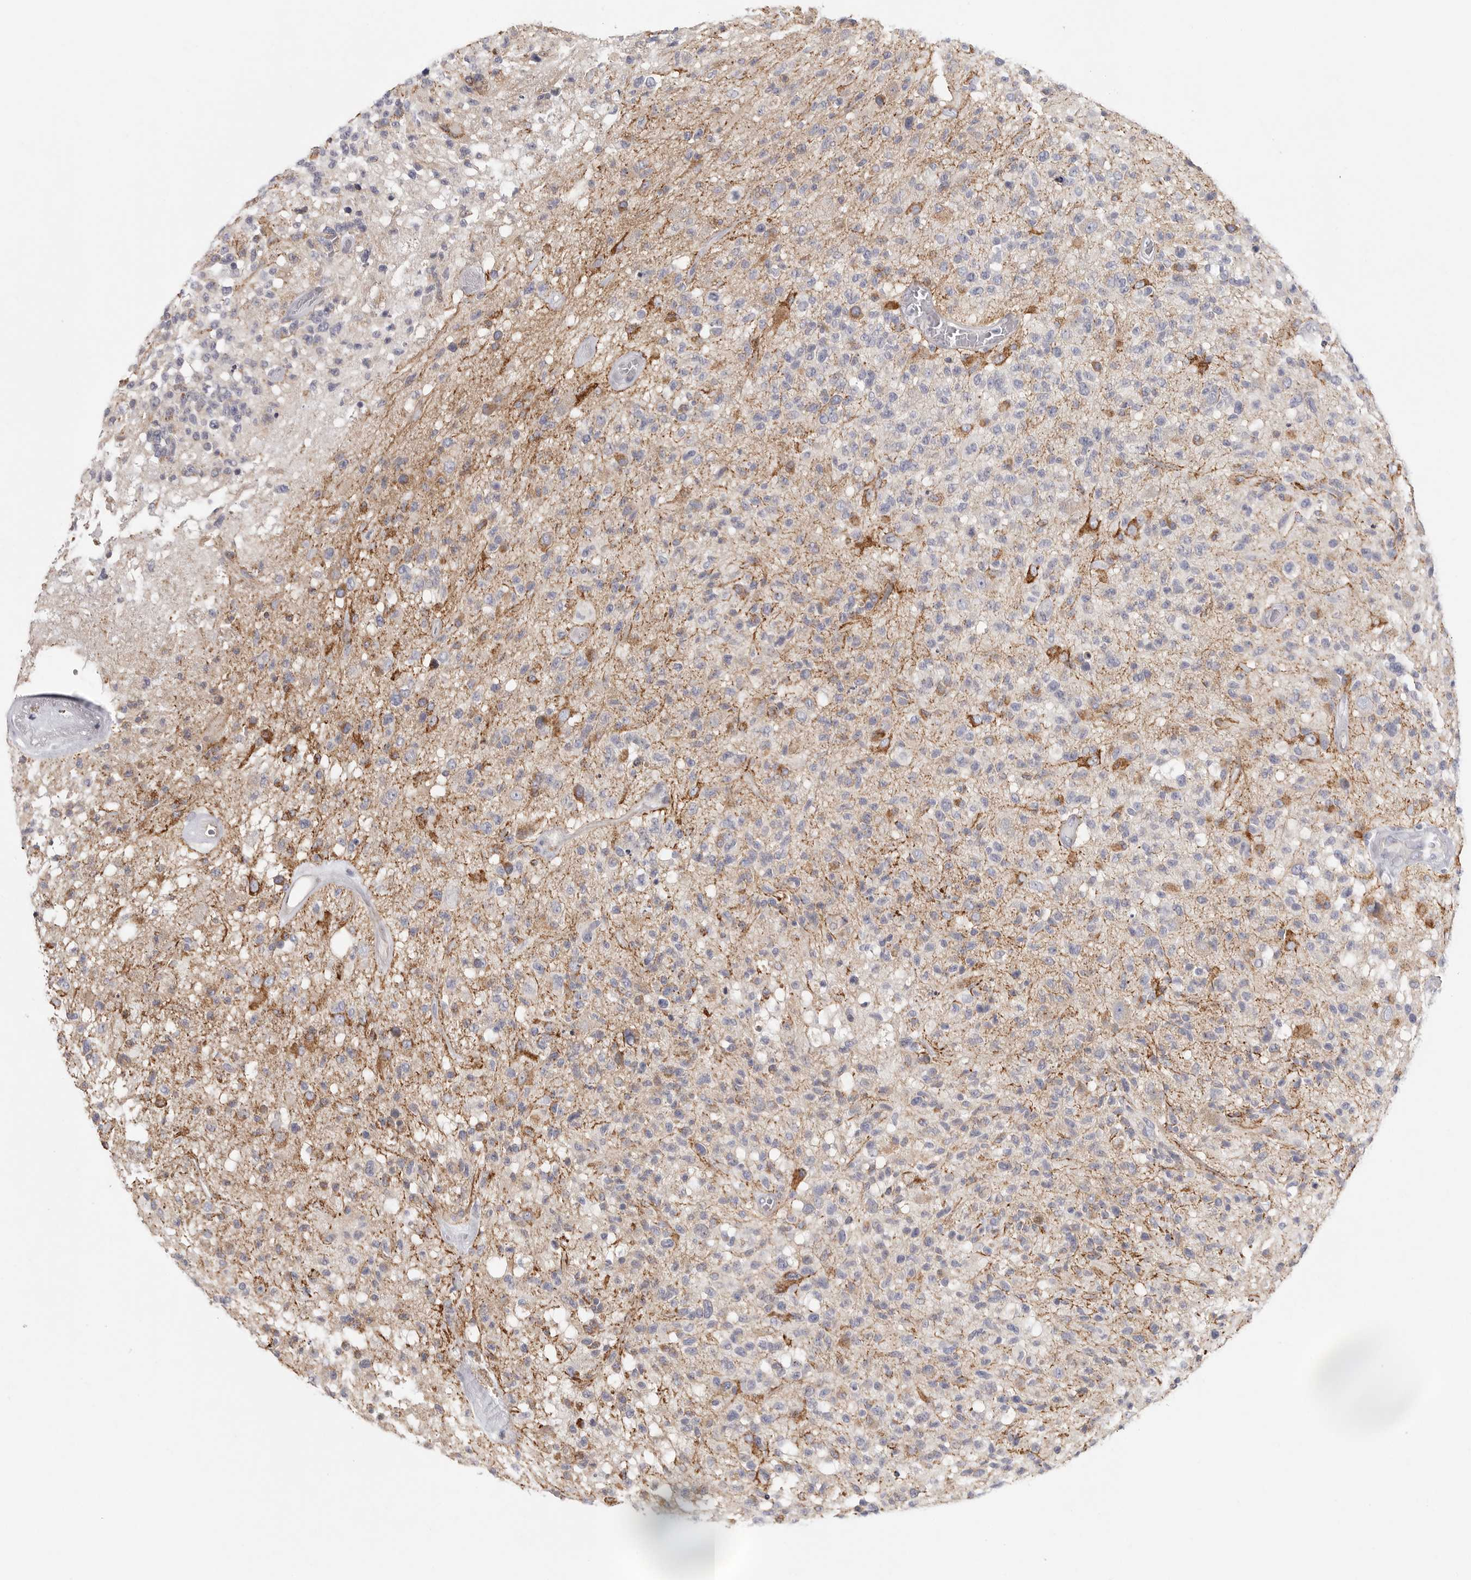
{"staining": {"intensity": "negative", "quantity": "none", "location": "none"}, "tissue": "glioma", "cell_type": "Tumor cells", "image_type": "cancer", "snomed": [{"axis": "morphology", "description": "Glioma, malignant, High grade"}, {"axis": "morphology", "description": "Glioblastoma, NOS"}, {"axis": "topography", "description": "Brain"}], "caption": "Glioblastoma stained for a protein using immunohistochemistry (IHC) reveals no staining tumor cells.", "gene": "ELP3", "patient": {"sex": "male", "age": 60}}